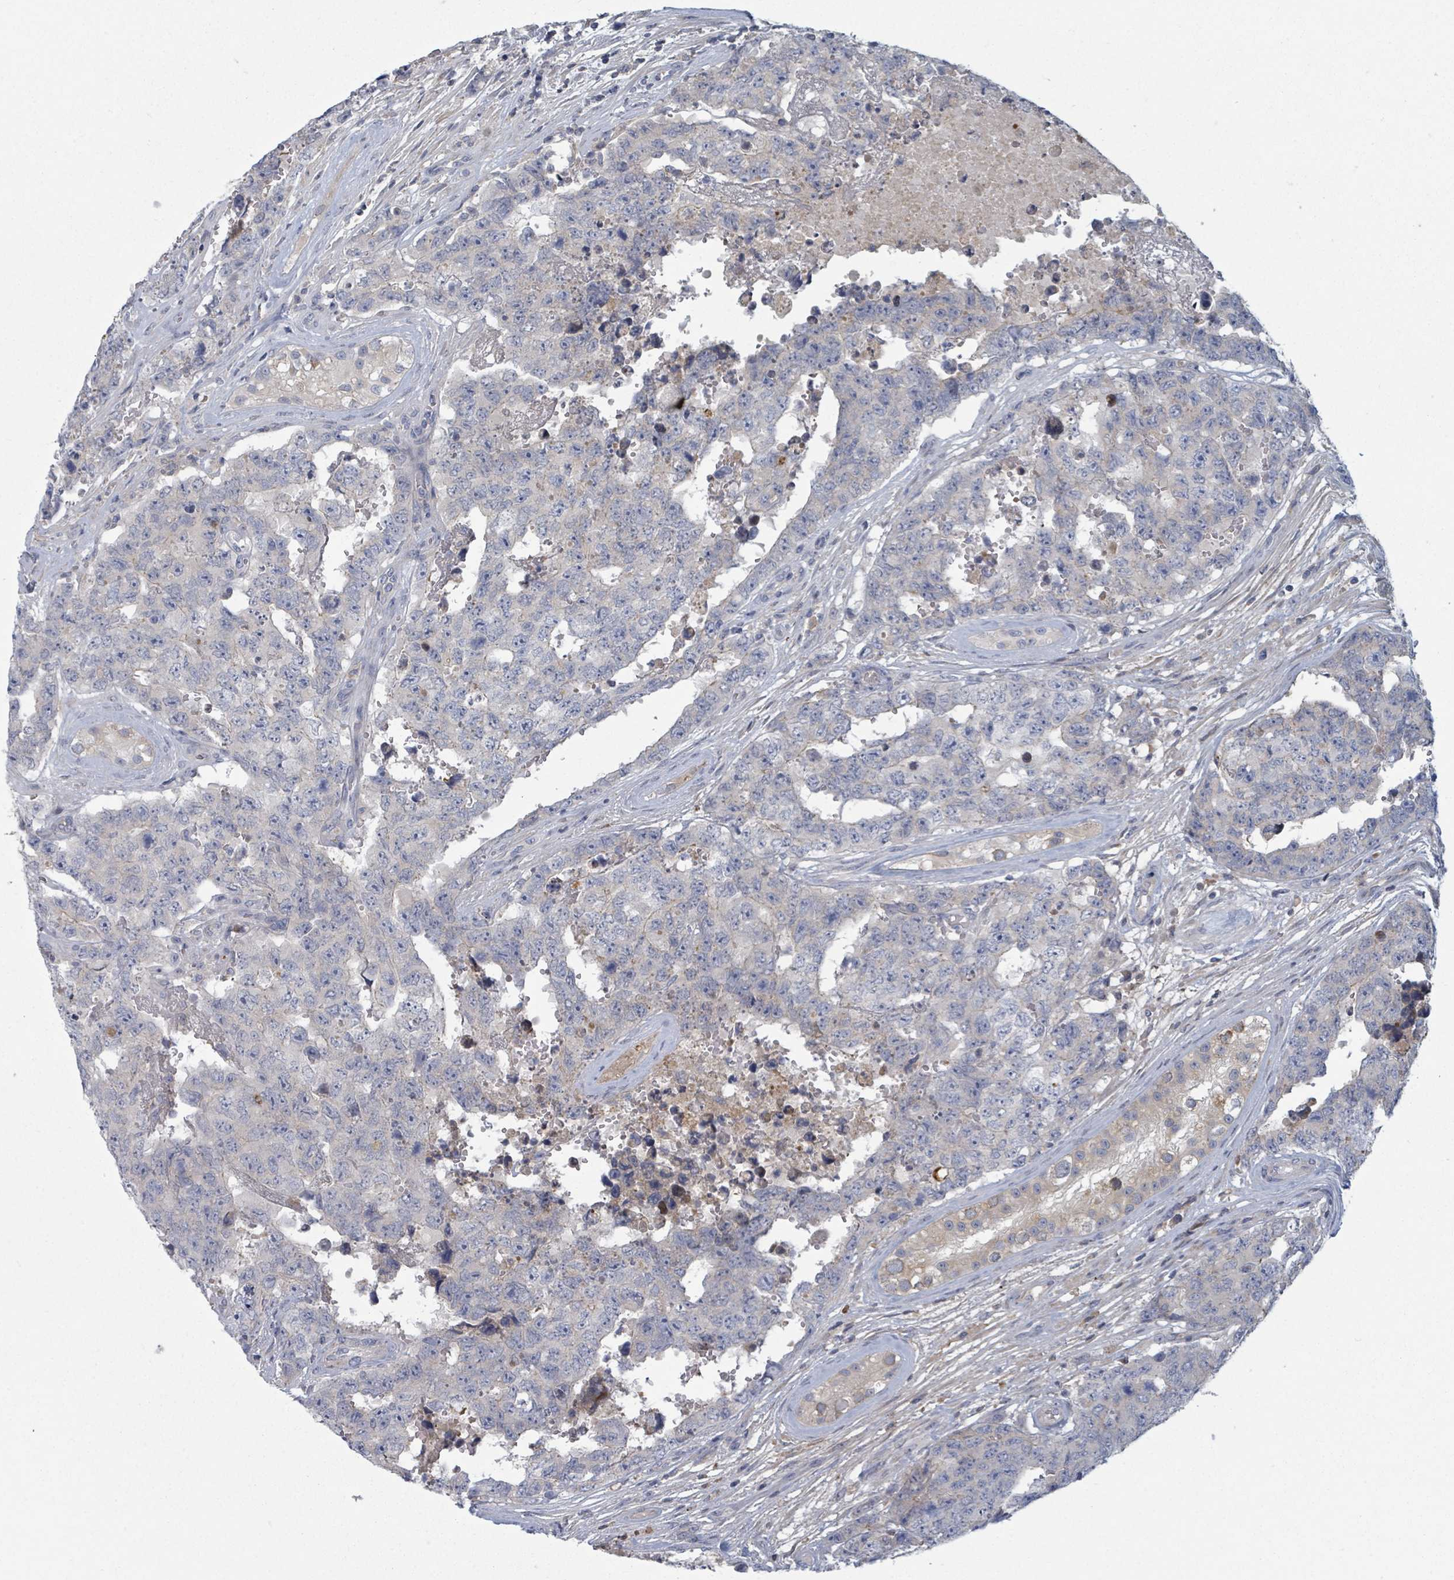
{"staining": {"intensity": "weak", "quantity": "<25%", "location": "cytoplasmic/membranous"}, "tissue": "testis cancer", "cell_type": "Tumor cells", "image_type": "cancer", "snomed": [{"axis": "morphology", "description": "Normal tissue, NOS"}, {"axis": "morphology", "description": "Carcinoma, Embryonal, NOS"}, {"axis": "topography", "description": "Testis"}, {"axis": "topography", "description": "Epididymis"}], "caption": "DAB immunohistochemical staining of human testis cancer displays no significant expression in tumor cells.", "gene": "GABBR1", "patient": {"sex": "male", "age": 25}}